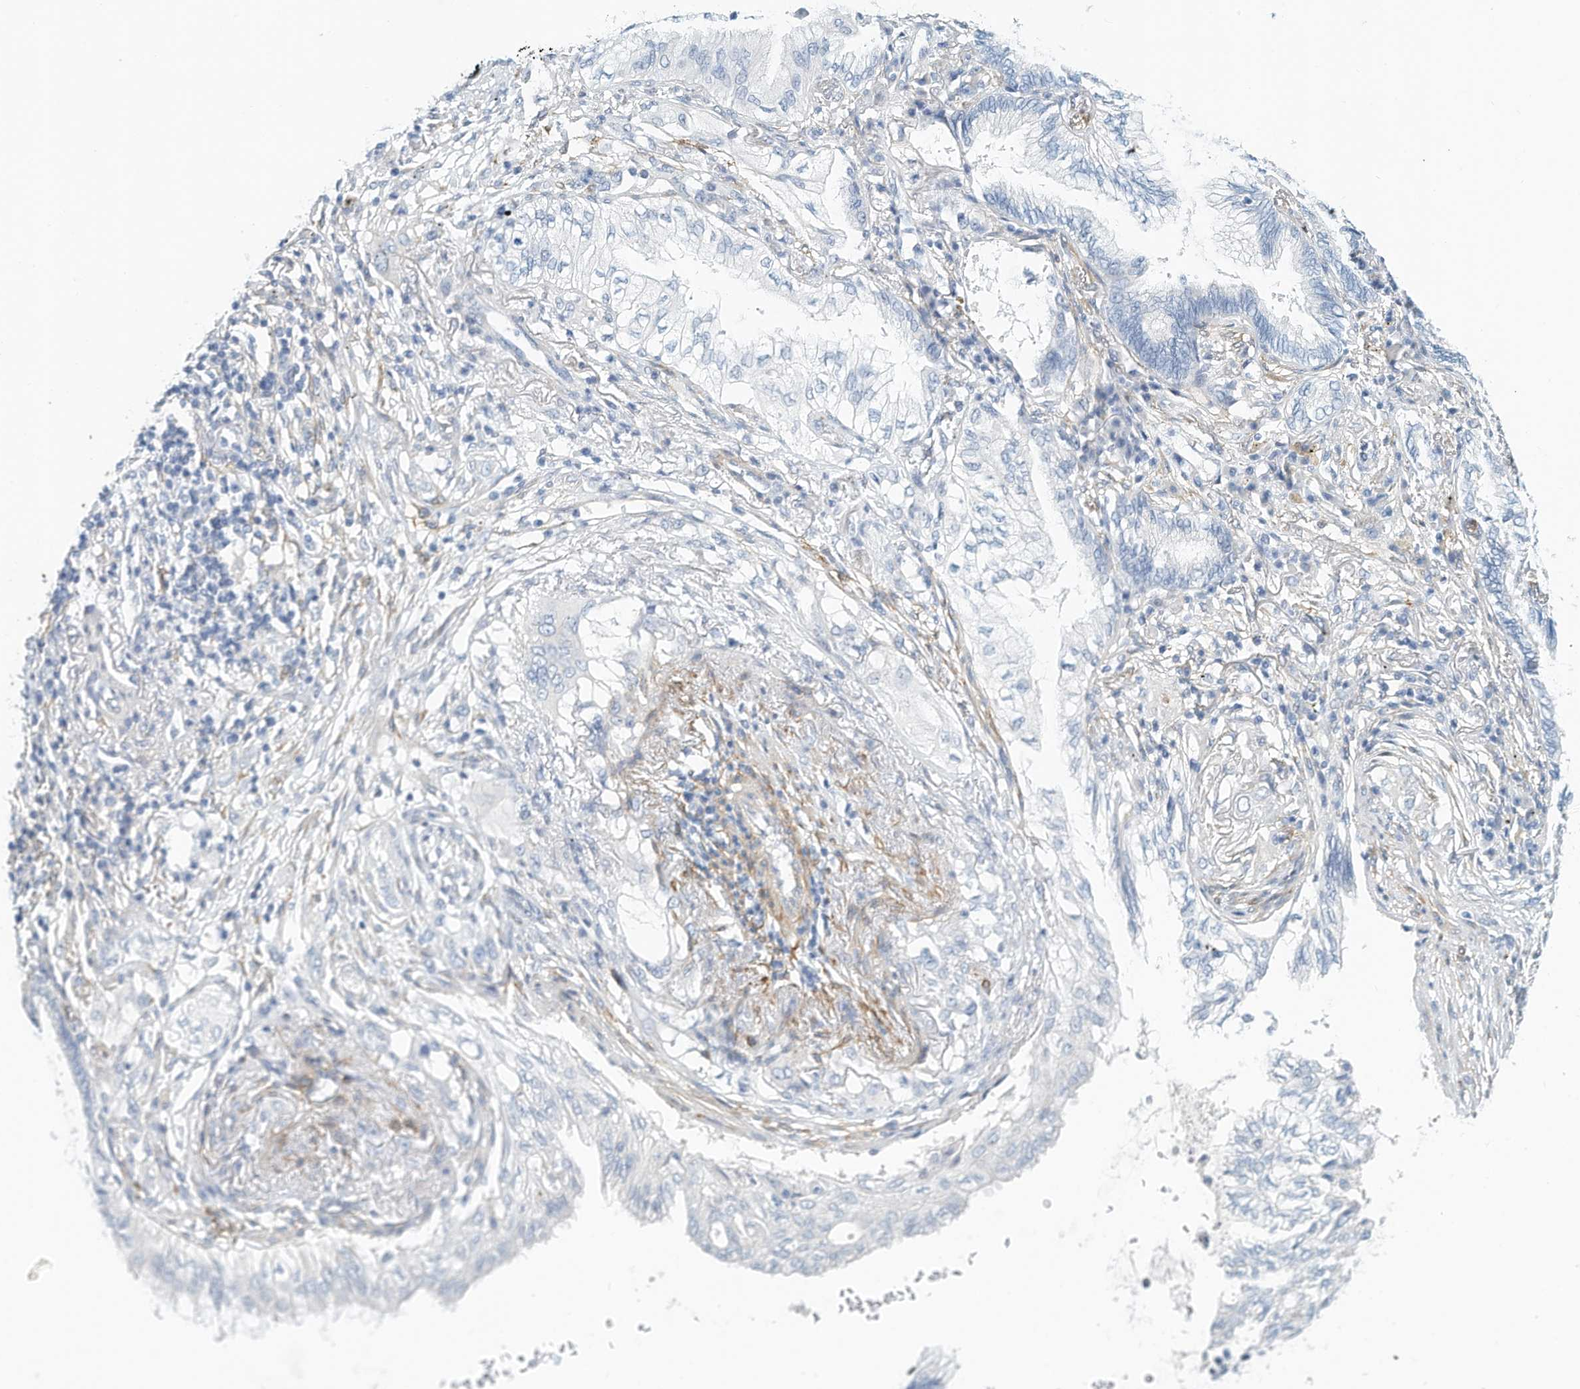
{"staining": {"intensity": "negative", "quantity": "none", "location": "none"}, "tissue": "lung cancer", "cell_type": "Tumor cells", "image_type": "cancer", "snomed": [{"axis": "morphology", "description": "Adenocarcinoma, NOS"}, {"axis": "topography", "description": "Lung"}], "caption": "Immunohistochemistry photomicrograph of adenocarcinoma (lung) stained for a protein (brown), which demonstrates no expression in tumor cells.", "gene": "ARHGAP28", "patient": {"sex": "female", "age": 70}}